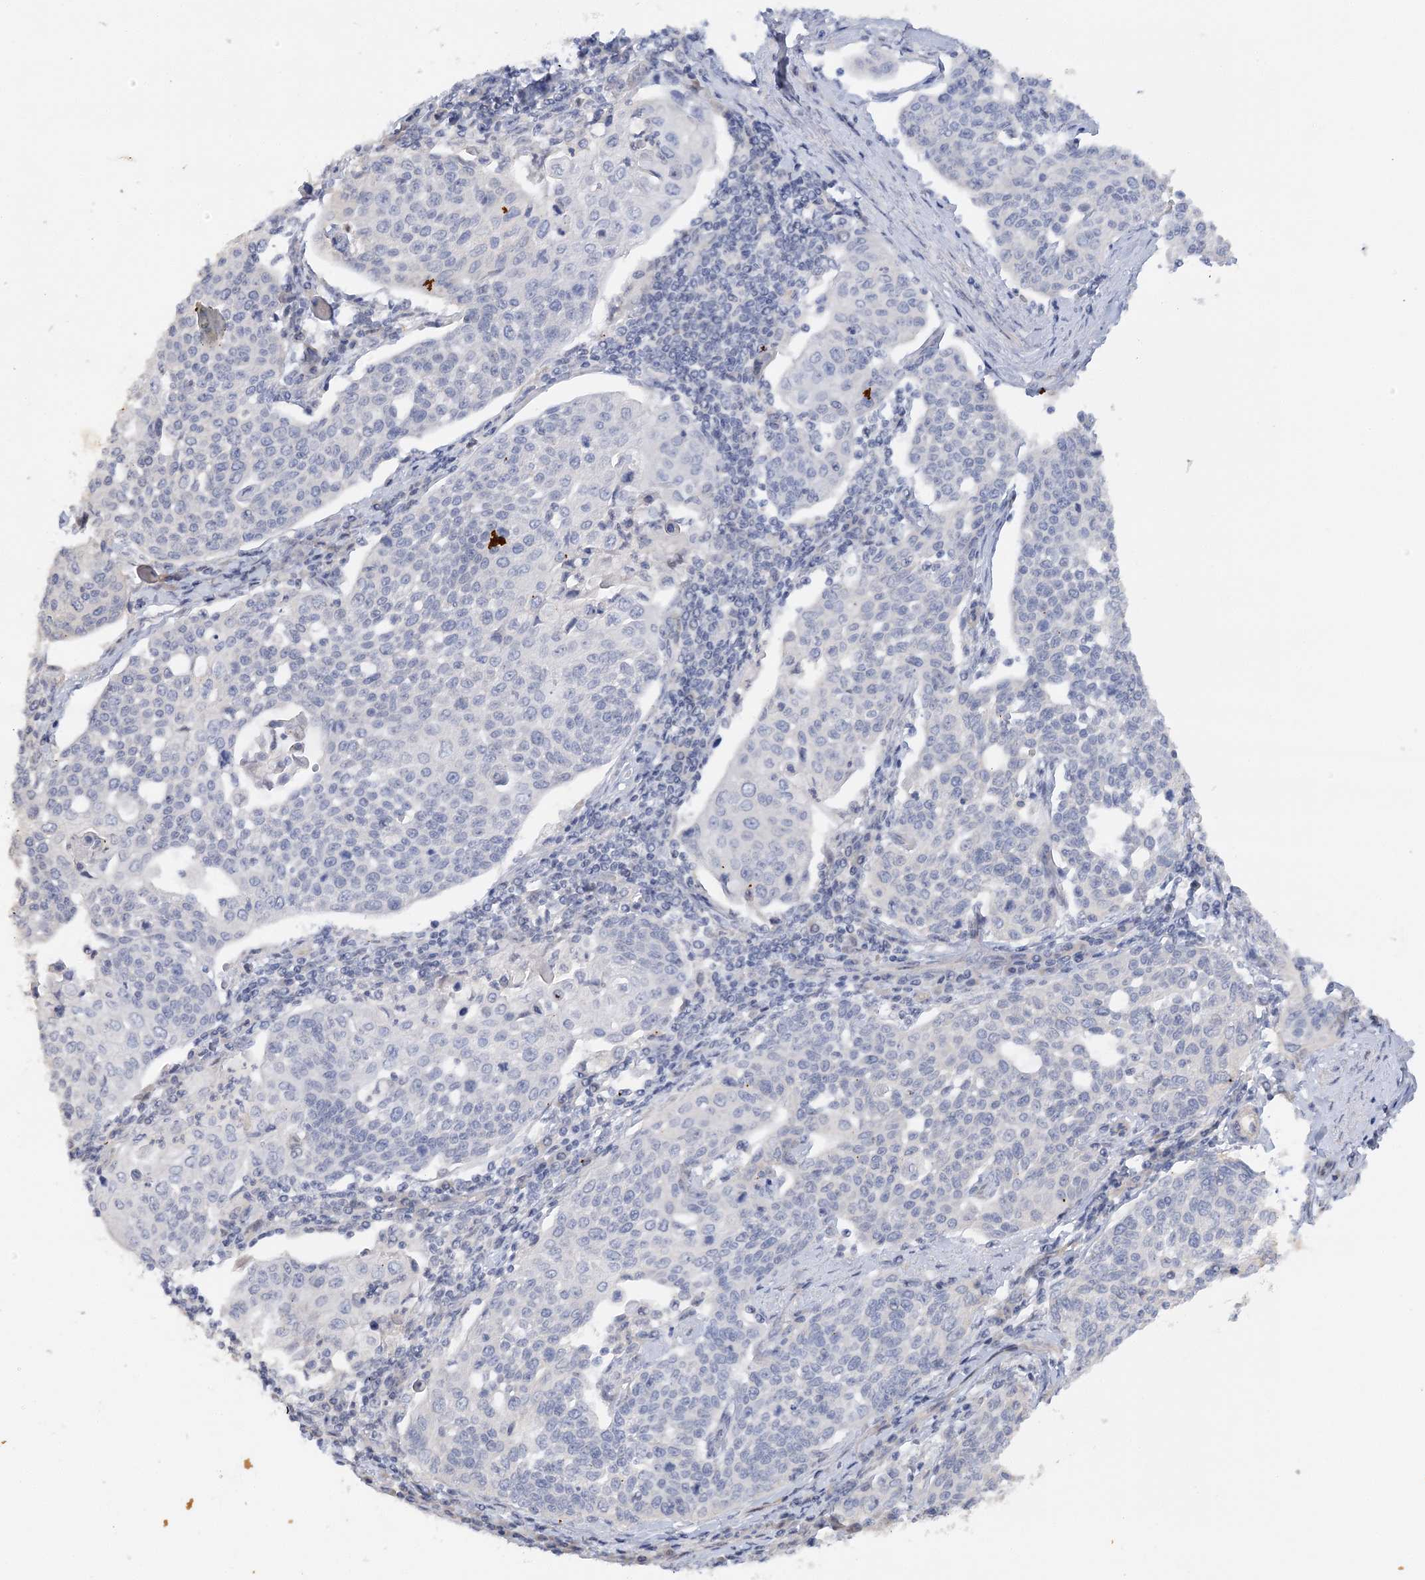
{"staining": {"intensity": "negative", "quantity": "none", "location": "none"}, "tissue": "cervical cancer", "cell_type": "Tumor cells", "image_type": "cancer", "snomed": [{"axis": "morphology", "description": "Squamous cell carcinoma, NOS"}, {"axis": "topography", "description": "Cervix"}], "caption": "Immunohistochemistry of cervical cancer displays no expression in tumor cells.", "gene": "NELL2", "patient": {"sex": "female", "age": 34}}